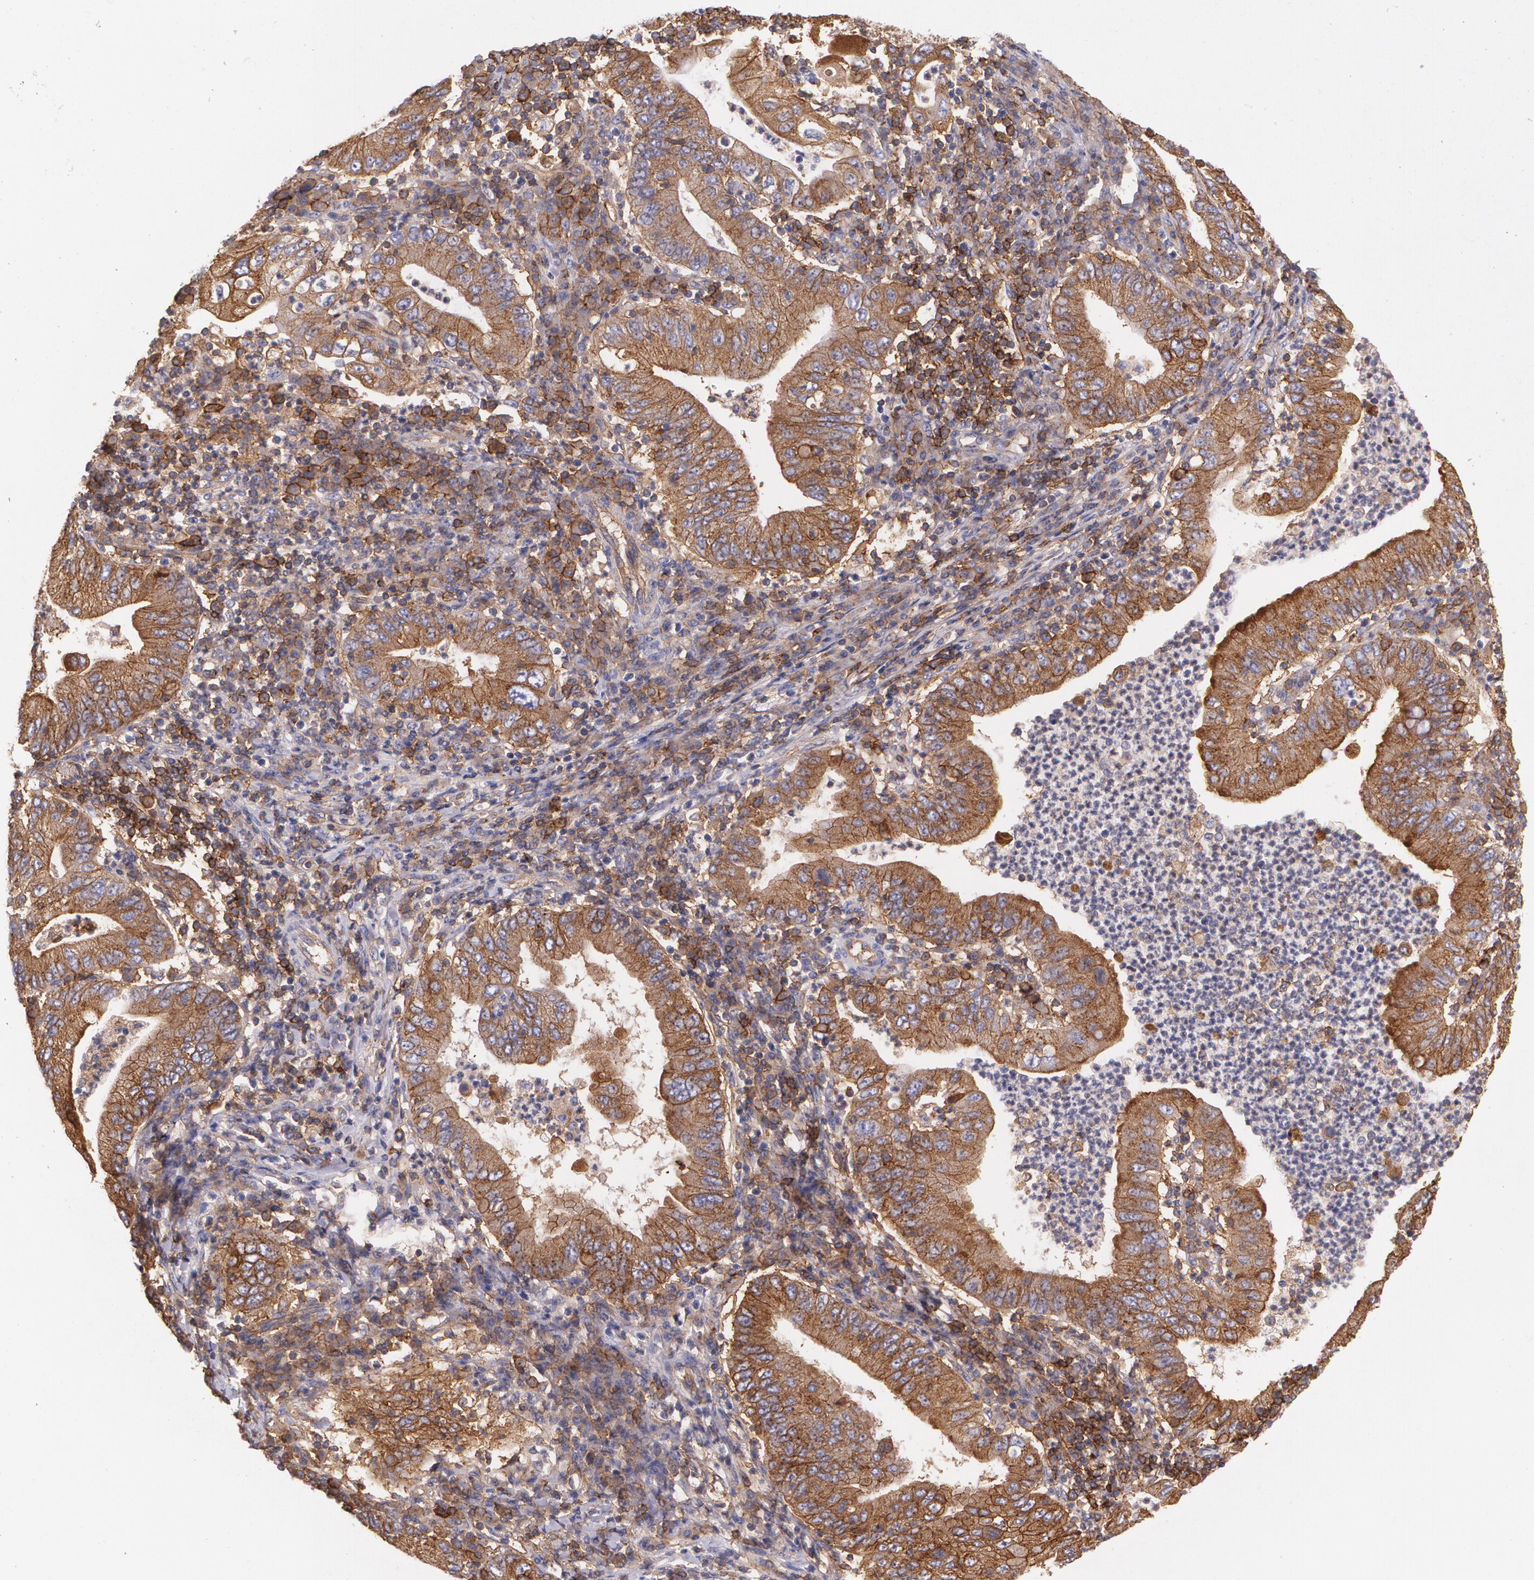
{"staining": {"intensity": "moderate", "quantity": ">75%", "location": "cytoplasmic/membranous"}, "tissue": "stomach cancer", "cell_type": "Tumor cells", "image_type": "cancer", "snomed": [{"axis": "morphology", "description": "Normal tissue, NOS"}, {"axis": "morphology", "description": "Adenocarcinoma, NOS"}, {"axis": "topography", "description": "Esophagus"}, {"axis": "topography", "description": "Stomach, upper"}, {"axis": "topography", "description": "Peripheral nerve tissue"}], "caption": "Immunohistochemistry (IHC) (DAB (3,3'-diaminobenzidine)) staining of stomach cancer displays moderate cytoplasmic/membranous protein expression in about >75% of tumor cells. Nuclei are stained in blue.", "gene": "B2M", "patient": {"sex": "male", "age": 62}}